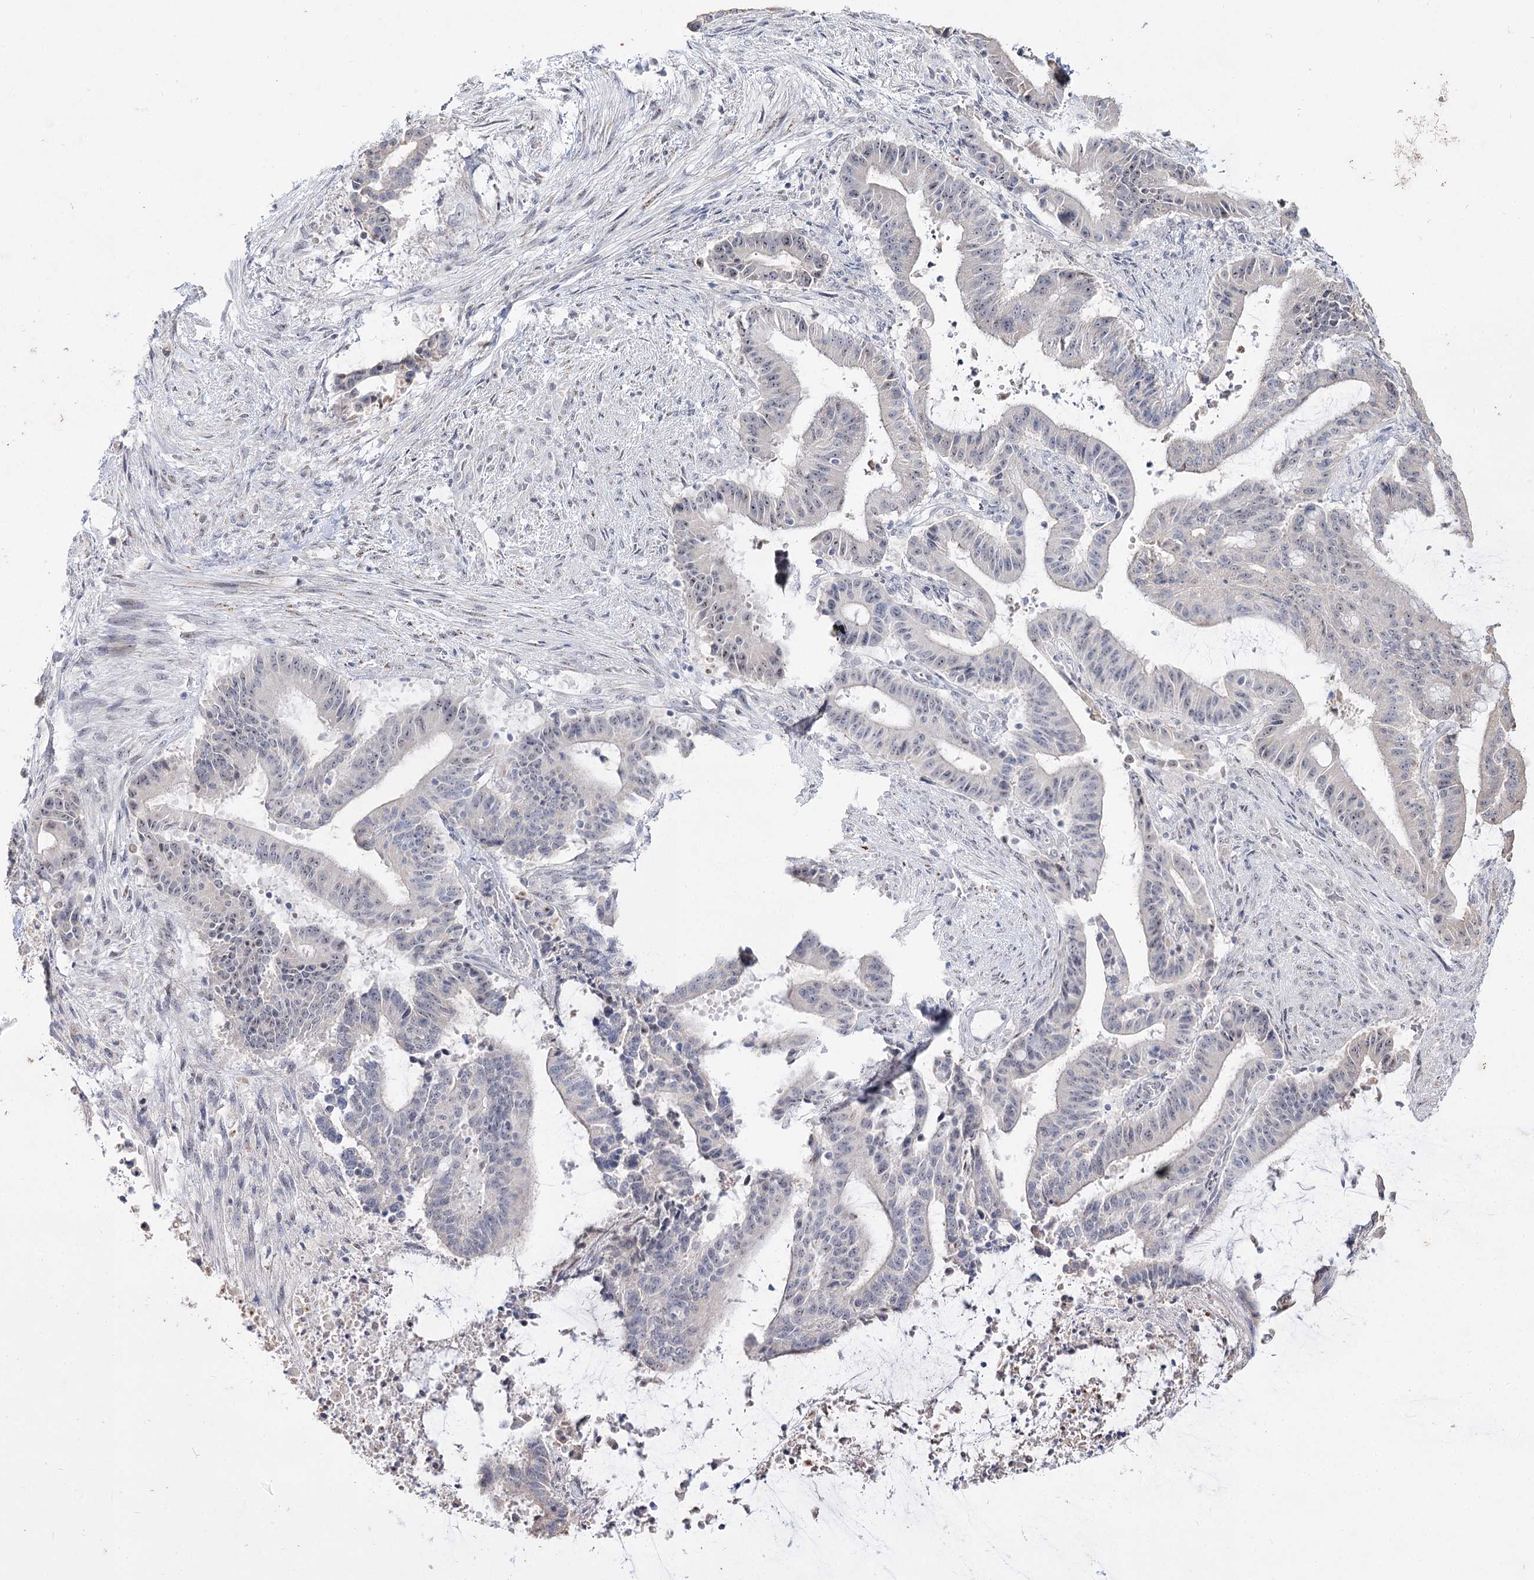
{"staining": {"intensity": "negative", "quantity": "none", "location": "none"}, "tissue": "liver cancer", "cell_type": "Tumor cells", "image_type": "cancer", "snomed": [{"axis": "morphology", "description": "Normal tissue, NOS"}, {"axis": "morphology", "description": "Cholangiocarcinoma"}, {"axis": "topography", "description": "Liver"}, {"axis": "topography", "description": "Peripheral nerve tissue"}], "caption": "DAB immunohistochemical staining of human cholangiocarcinoma (liver) shows no significant staining in tumor cells.", "gene": "DDX50", "patient": {"sex": "female", "age": 73}}